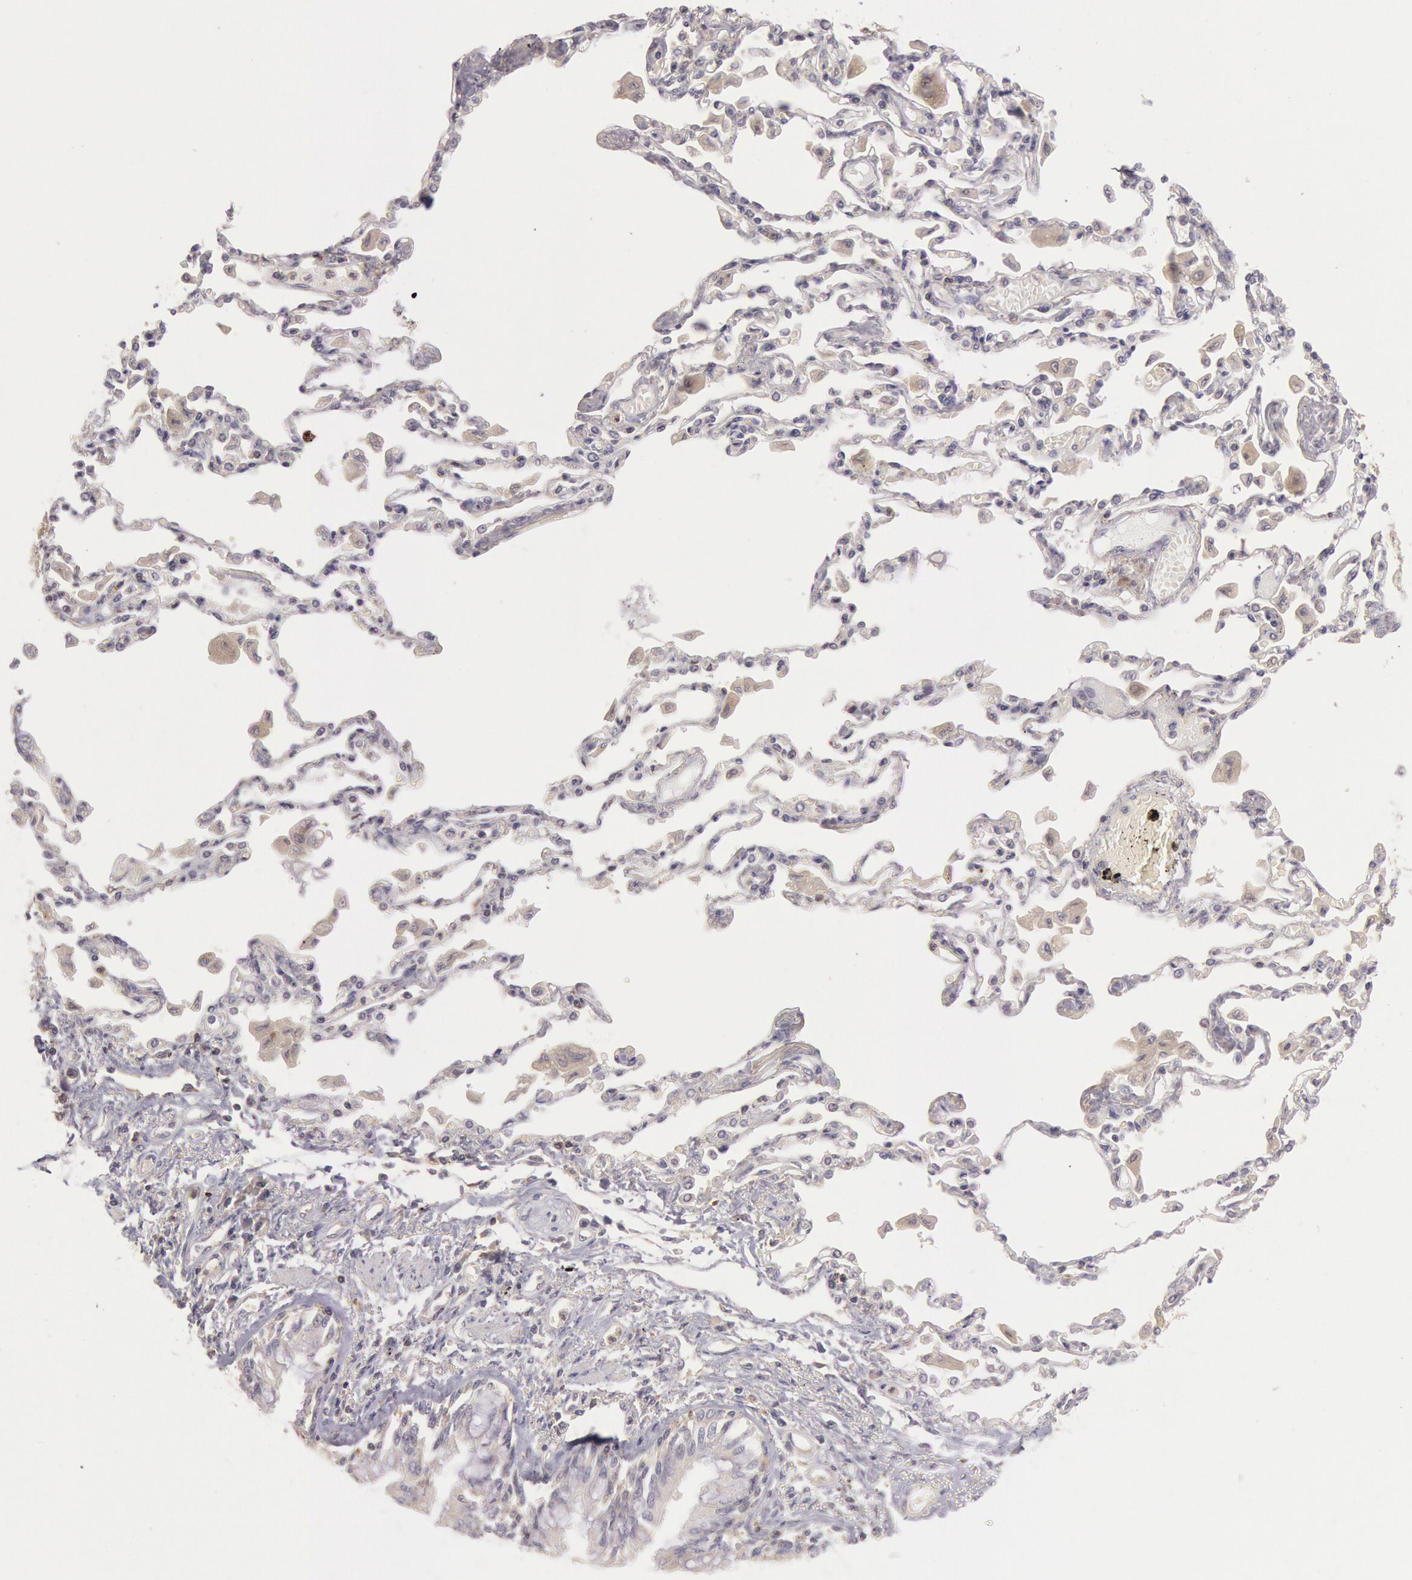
{"staining": {"intensity": "weak", "quantity": ">75%", "location": "cytoplasmic/membranous"}, "tissue": "adipose tissue", "cell_type": "Adipocytes", "image_type": "normal", "snomed": [{"axis": "morphology", "description": "Normal tissue, NOS"}, {"axis": "morphology", "description": "Adenocarcinoma, NOS"}, {"axis": "topography", "description": "Cartilage tissue"}, {"axis": "topography", "description": "Lung"}], "caption": "The photomicrograph shows a brown stain indicating the presence of a protein in the cytoplasmic/membranous of adipocytes in adipose tissue.", "gene": "NMT2", "patient": {"sex": "female", "age": 67}}